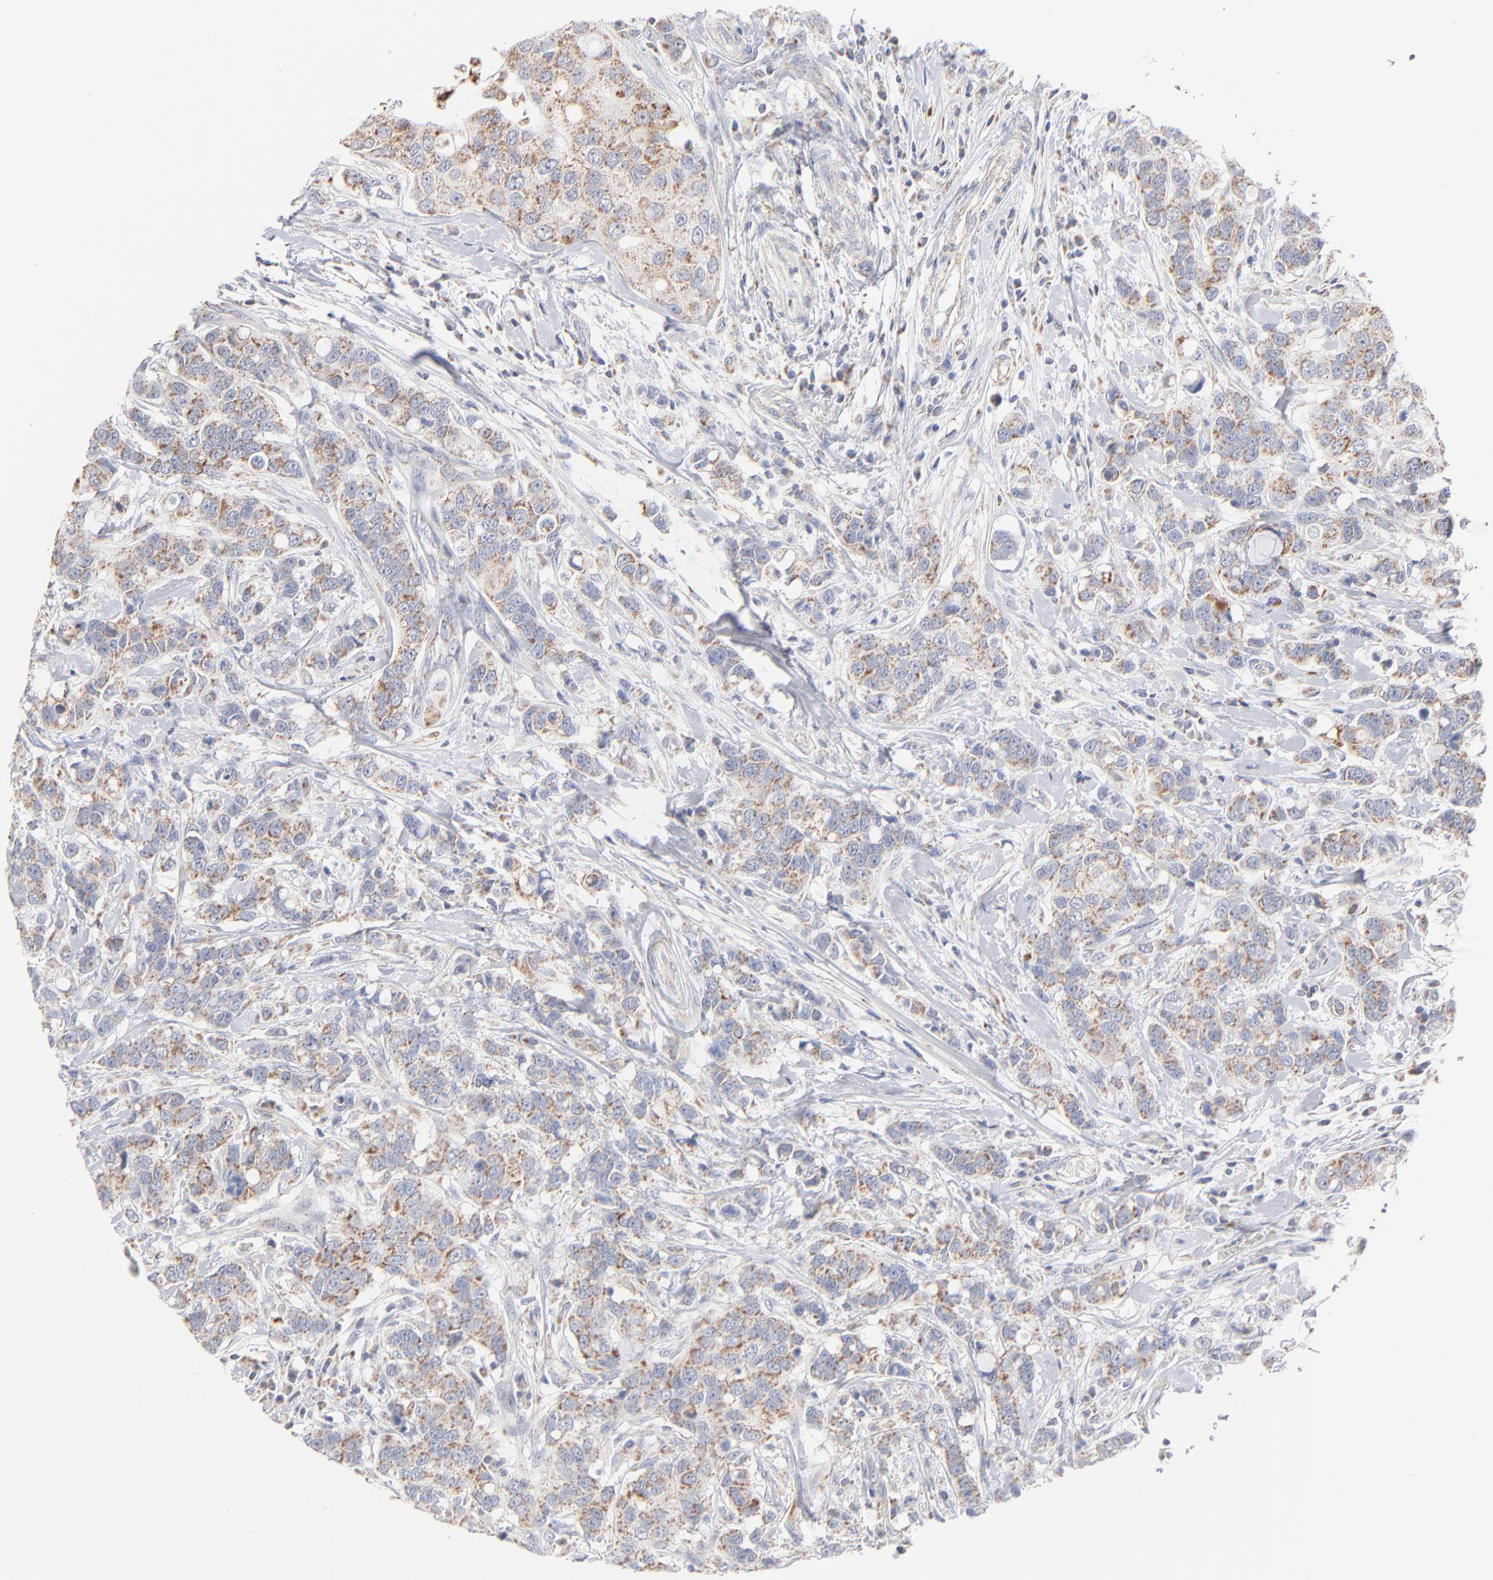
{"staining": {"intensity": "moderate", "quantity": ">75%", "location": "cytoplasmic/membranous"}, "tissue": "breast cancer", "cell_type": "Tumor cells", "image_type": "cancer", "snomed": [{"axis": "morphology", "description": "Duct carcinoma"}, {"axis": "topography", "description": "Breast"}], "caption": "Moderate cytoplasmic/membranous protein expression is identified in approximately >75% of tumor cells in breast cancer (infiltrating ductal carcinoma).", "gene": "MRPL58", "patient": {"sex": "female", "age": 27}}